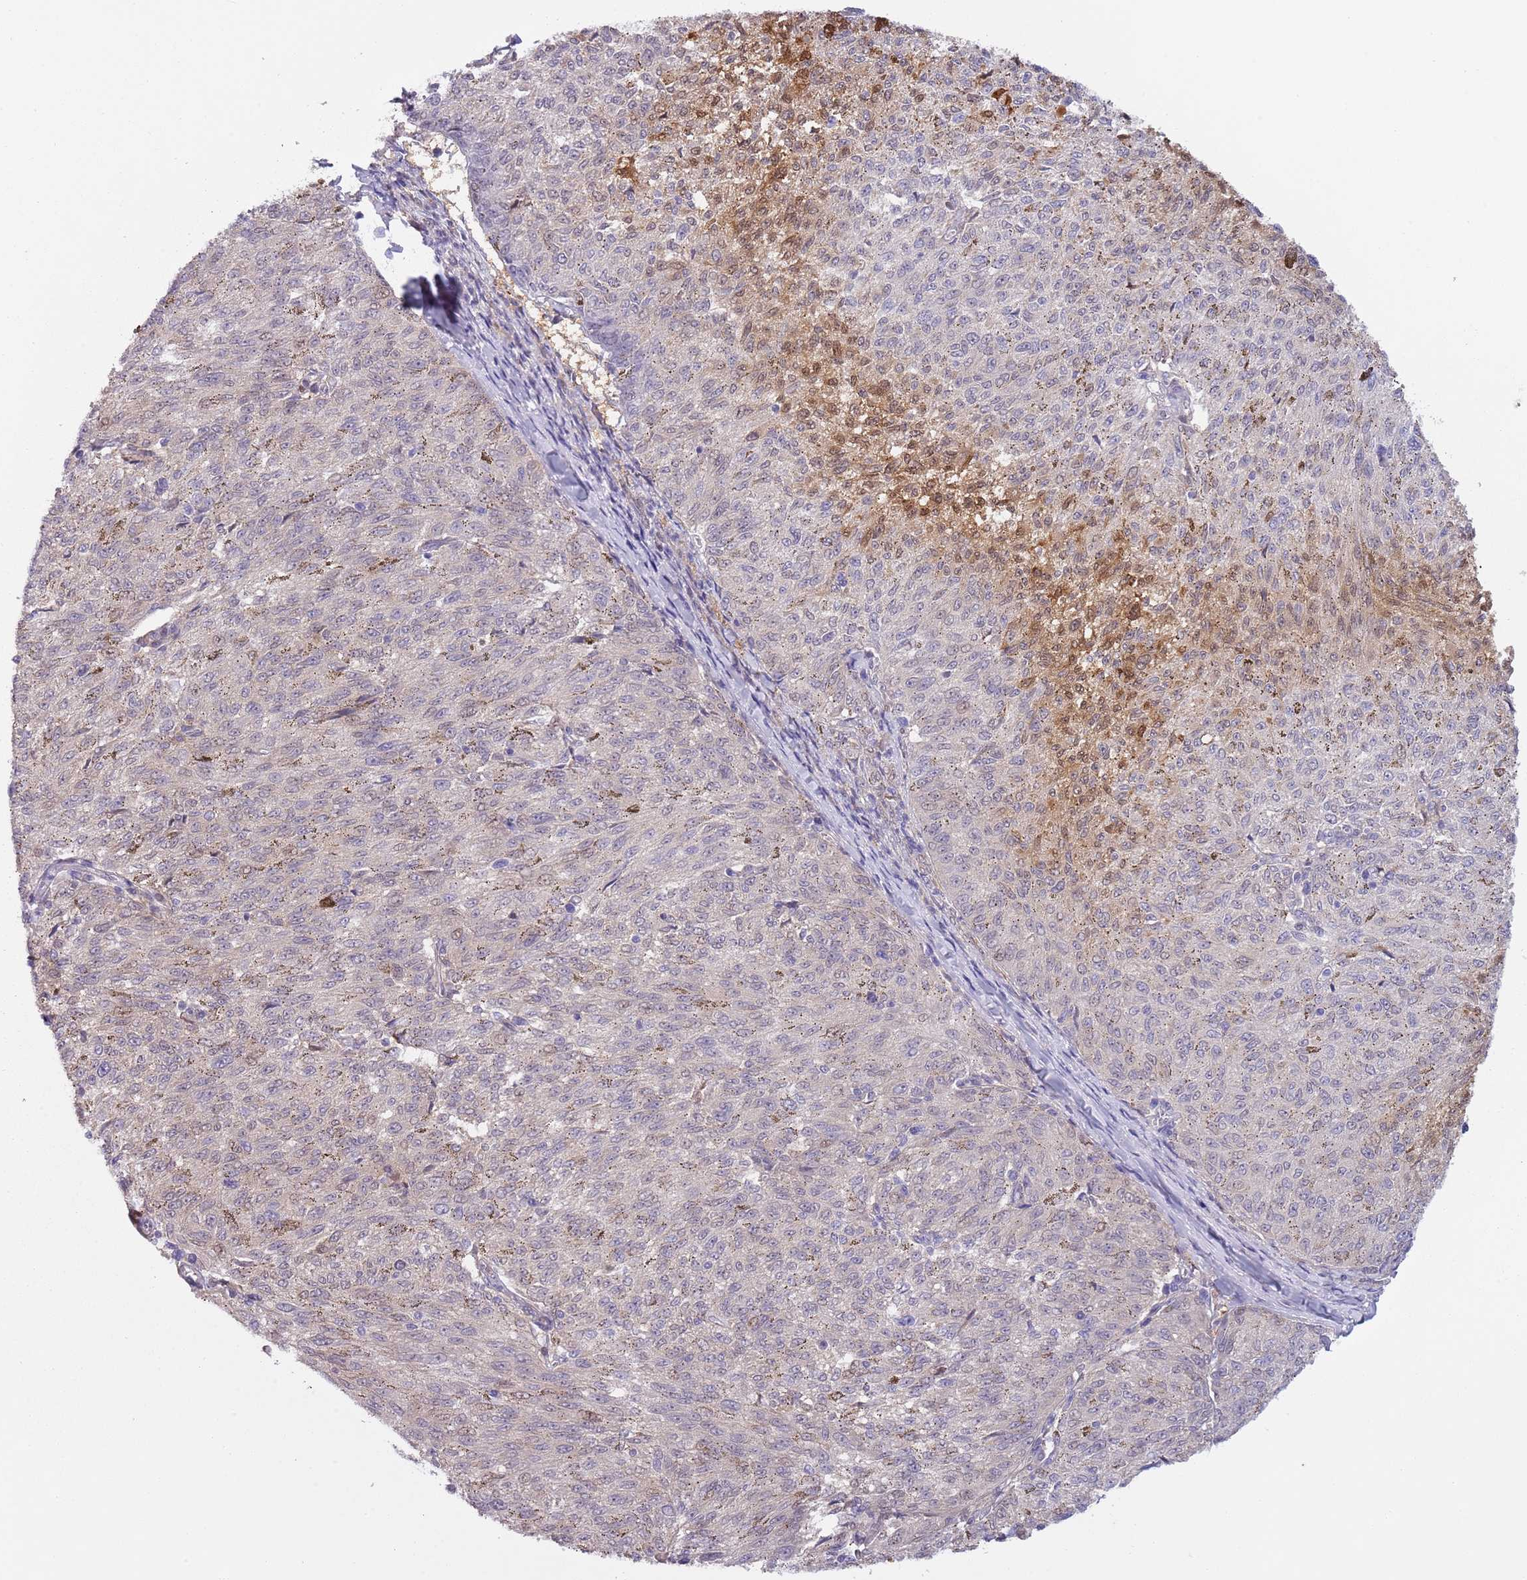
{"staining": {"intensity": "moderate", "quantity": "<25%", "location": "cytoplasmic/membranous,nuclear"}, "tissue": "melanoma", "cell_type": "Tumor cells", "image_type": "cancer", "snomed": [{"axis": "morphology", "description": "Malignant melanoma, NOS"}, {"axis": "topography", "description": "Skin"}], "caption": "The photomicrograph displays immunohistochemical staining of malignant melanoma. There is moderate cytoplasmic/membranous and nuclear expression is seen in approximately <25% of tumor cells. (IHC, brightfield microscopy, high magnification).", "gene": "NBPF6", "patient": {"sex": "female", "age": 72}}